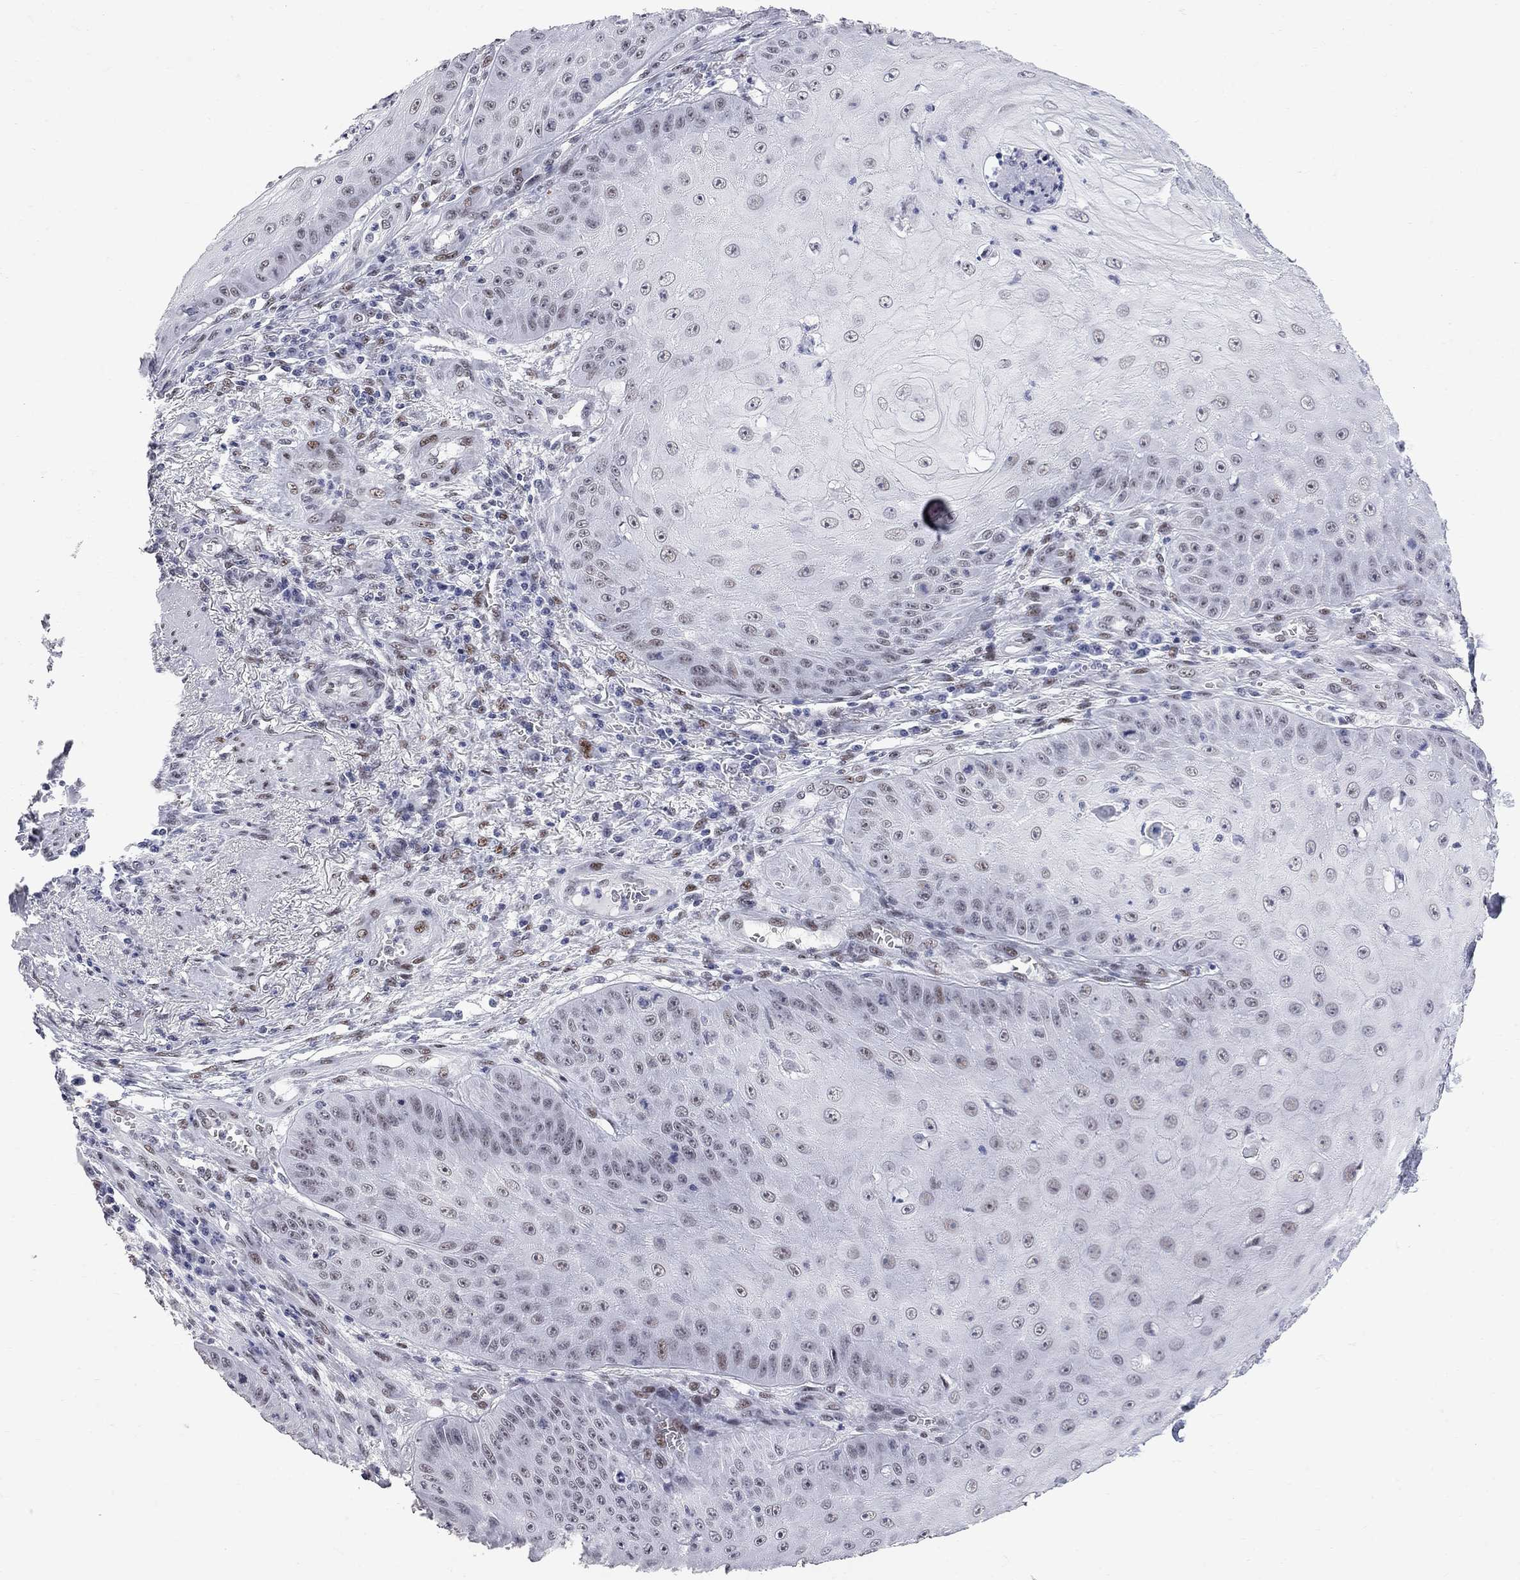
{"staining": {"intensity": "weak", "quantity": "<25%", "location": "nuclear"}, "tissue": "skin cancer", "cell_type": "Tumor cells", "image_type": "cancer", "snomed": [{"axis": "morphology", "description": "Squamous cell carcinoma, NOS"}, {"axis": "topography", "description": "Skin"}], "caption": "This is a image of immunohistochemistry (IHC) staining of skin cancer, which shows no staining in tumor cells.", "gene": "ZBTB47", "patient": {"sex": "male", "age": 70}}